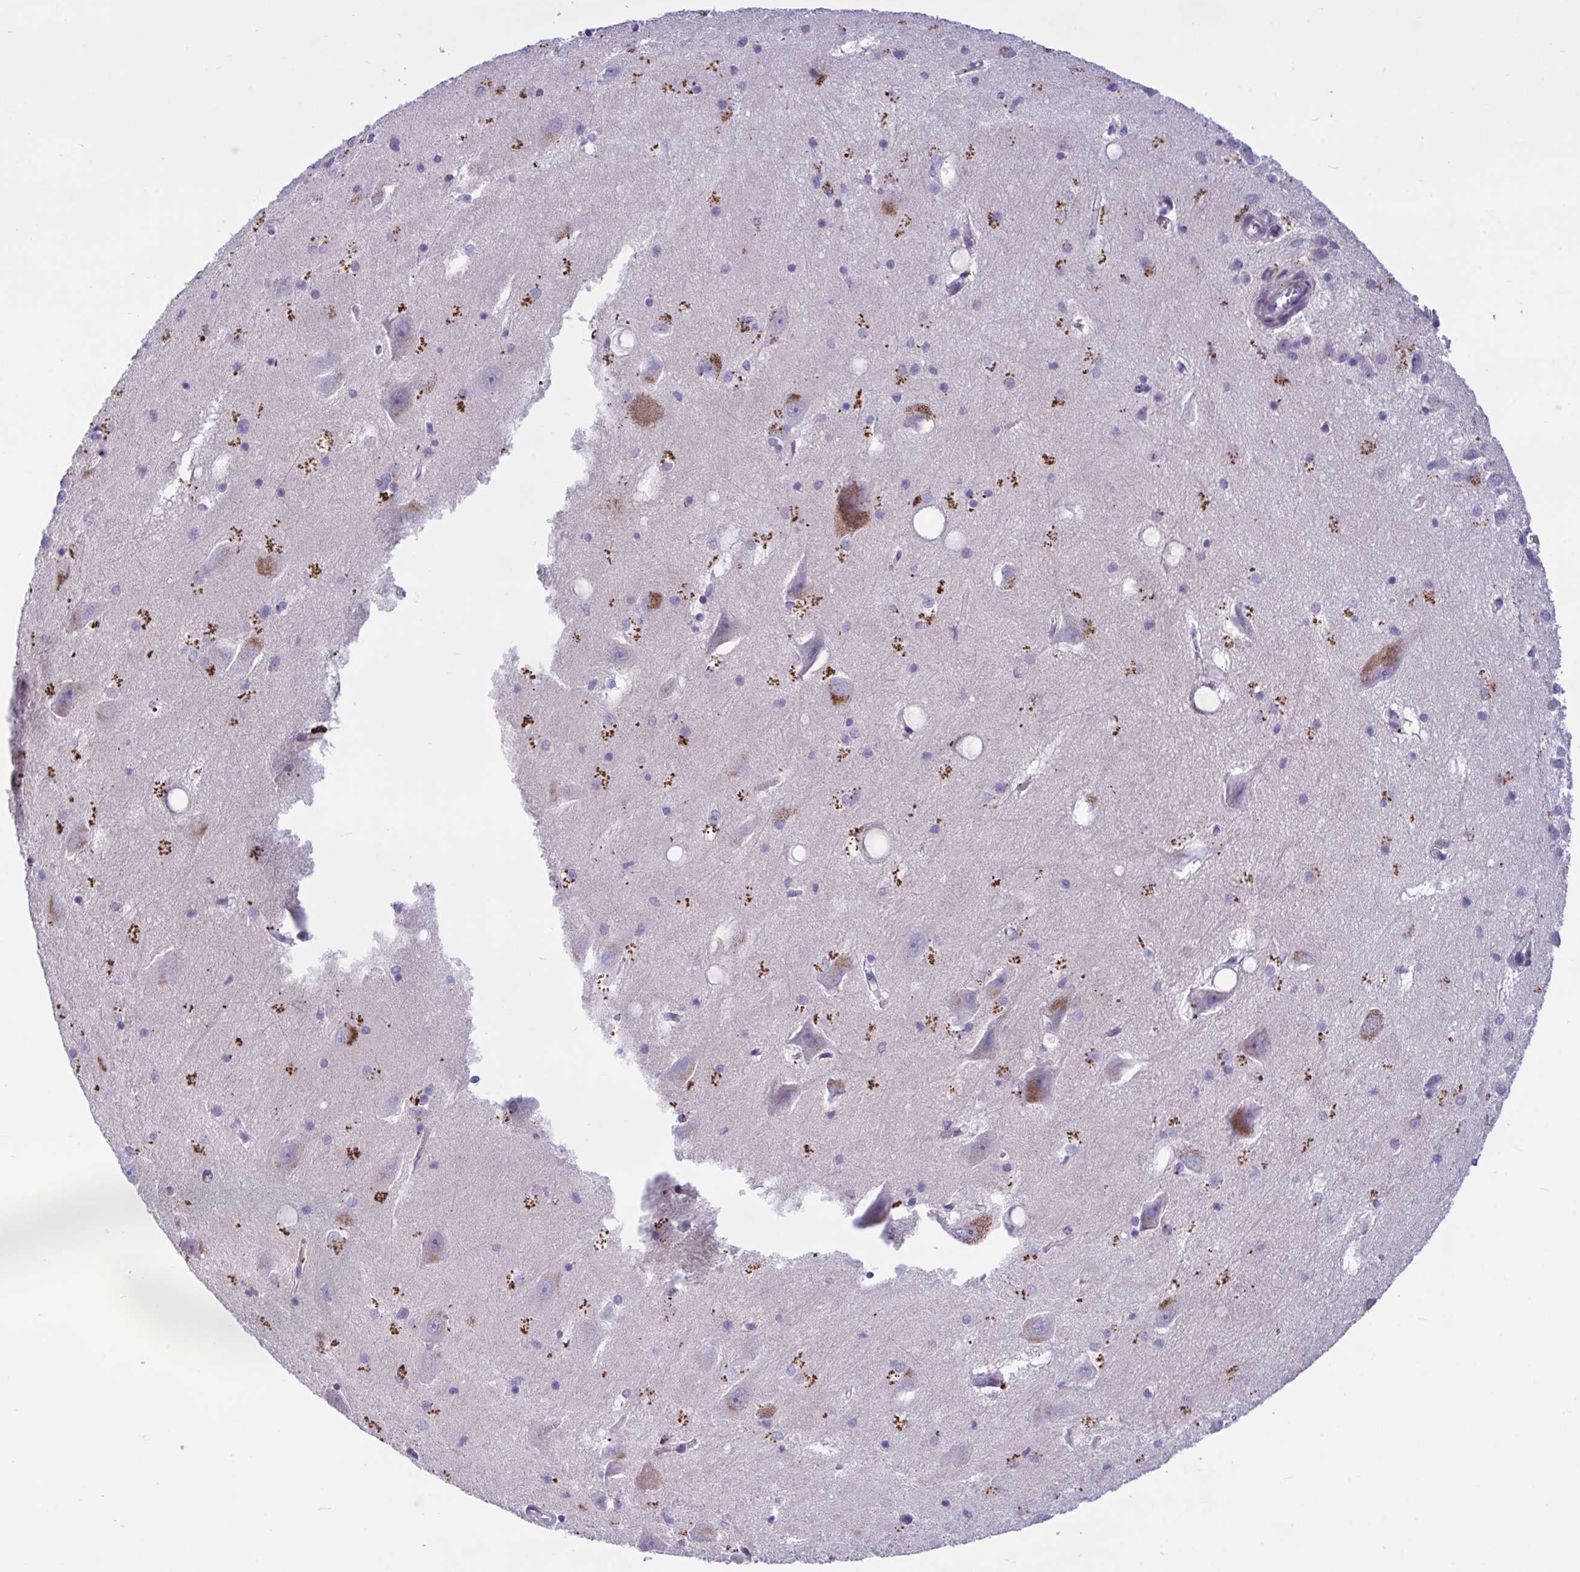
{"staining": {"intensity": "strong", "quantity": "<25%", "location": "cytoplasmic/membranous"}, "tissue": "hippocampus", "cell_type": "Glial cells", "image_type": "normal", "snomed": [{"axis": "morphology", "description": "Normal tissue, NOS"}, {"axis": "topography", "description": "Hippocampus"}], "caption": "Immunohistochemical staining of unremarkable human hippocampus reveals medium levels of strong cytoplasmic/membranous expression in approximately <25% of glial cells.", "gene": "WDR97", "patient": {"sex": "male", "age": 58}}